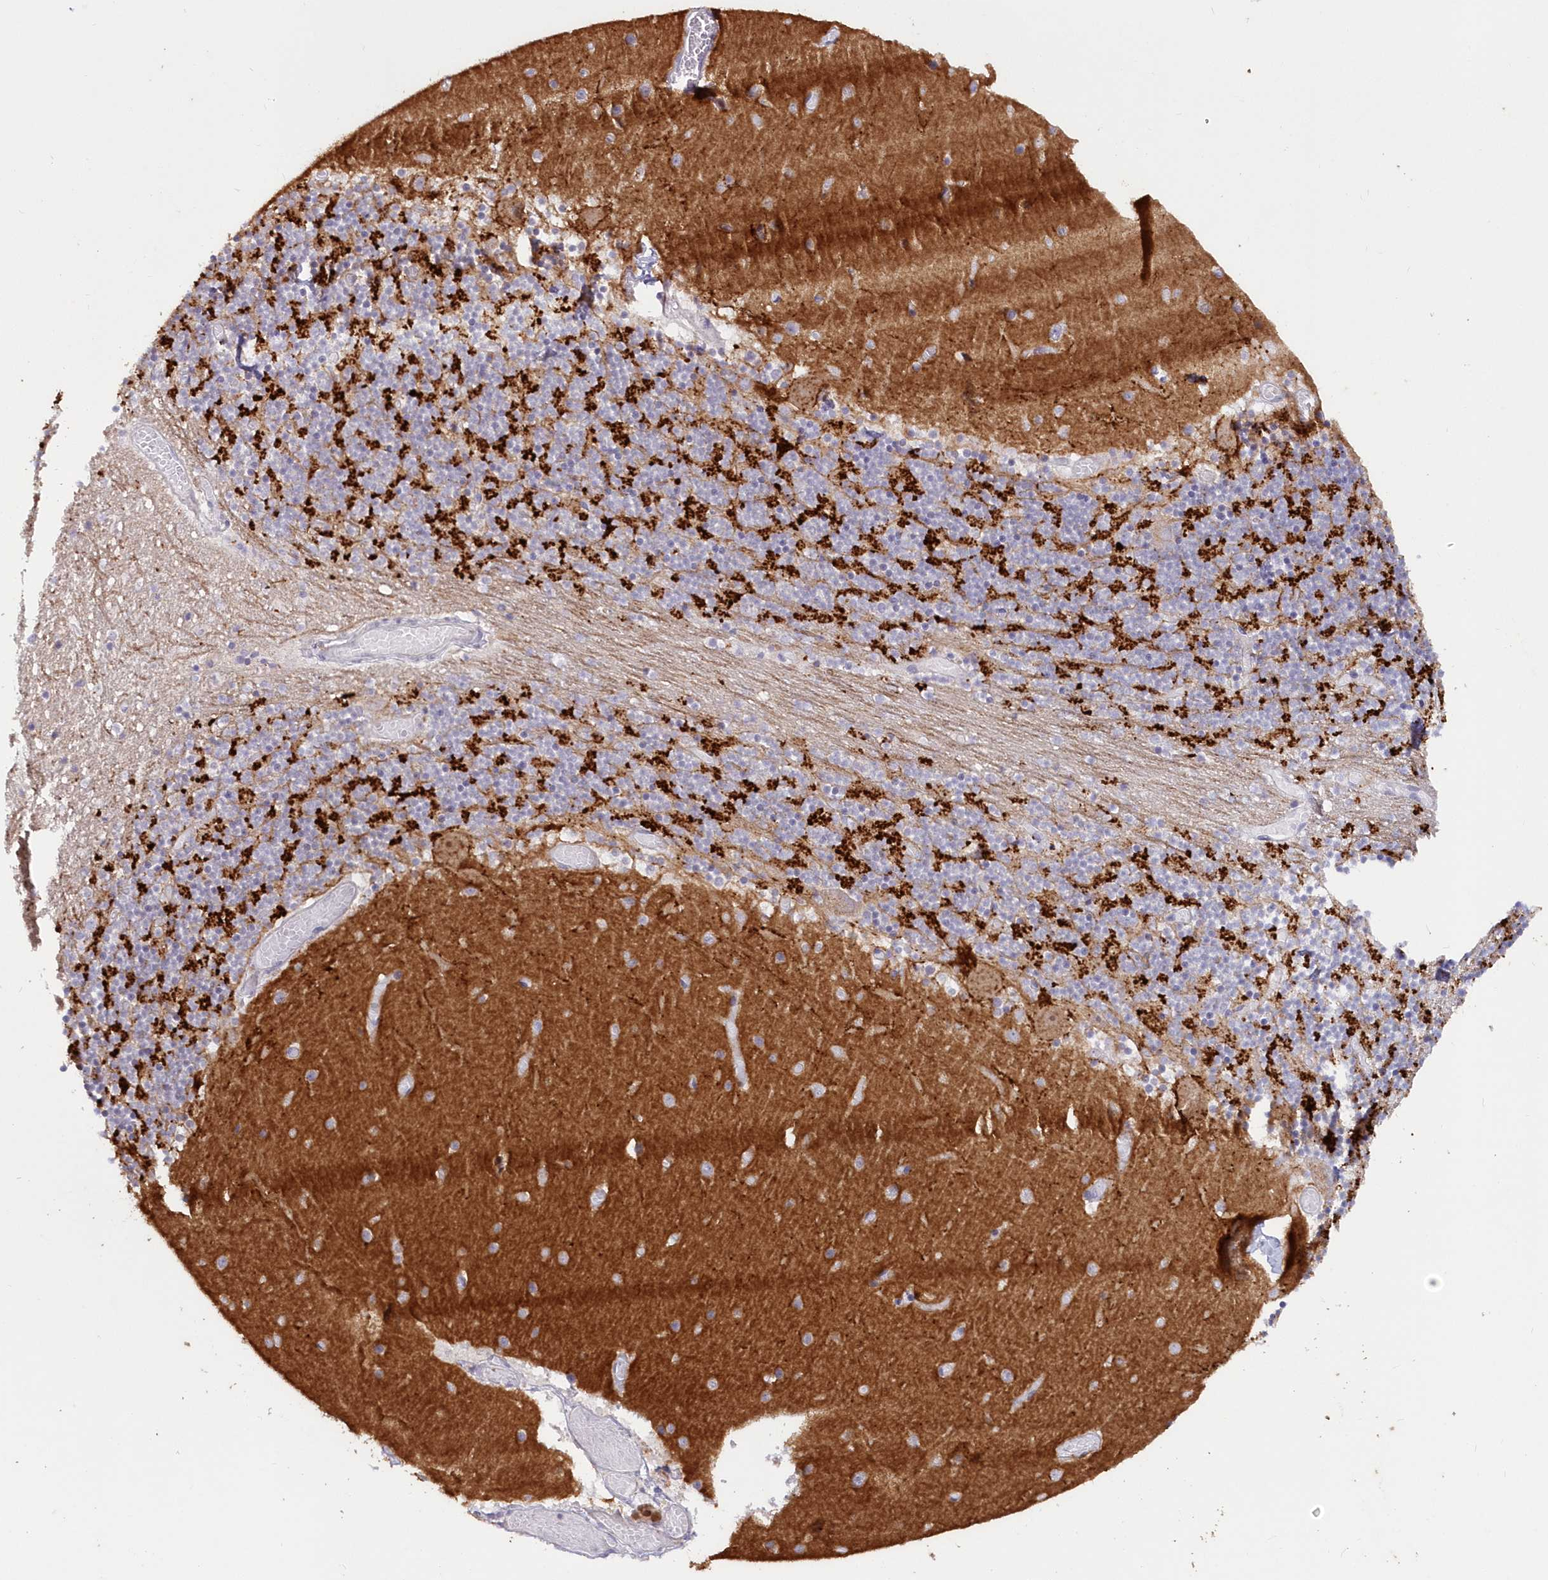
{"staining": {"intensity": "negative", "quantity": "none", "location": "none"}, "tissue": "cerebellum", "cell_type": "Cells in granular layer", "image_type": "normal", "snomed": [{"axis": "morphology", "description": "Normal tissue, NOS"}, {"axis": "topography", "description": "Cerebellum"}], "caption": "This is an immunohistochemistry (IHC) micrograph of benign human cerebellum. There is no staining in cells in granular layer.", "gene": "SNED1", "patient": {"sex": "female", "age": 28}}